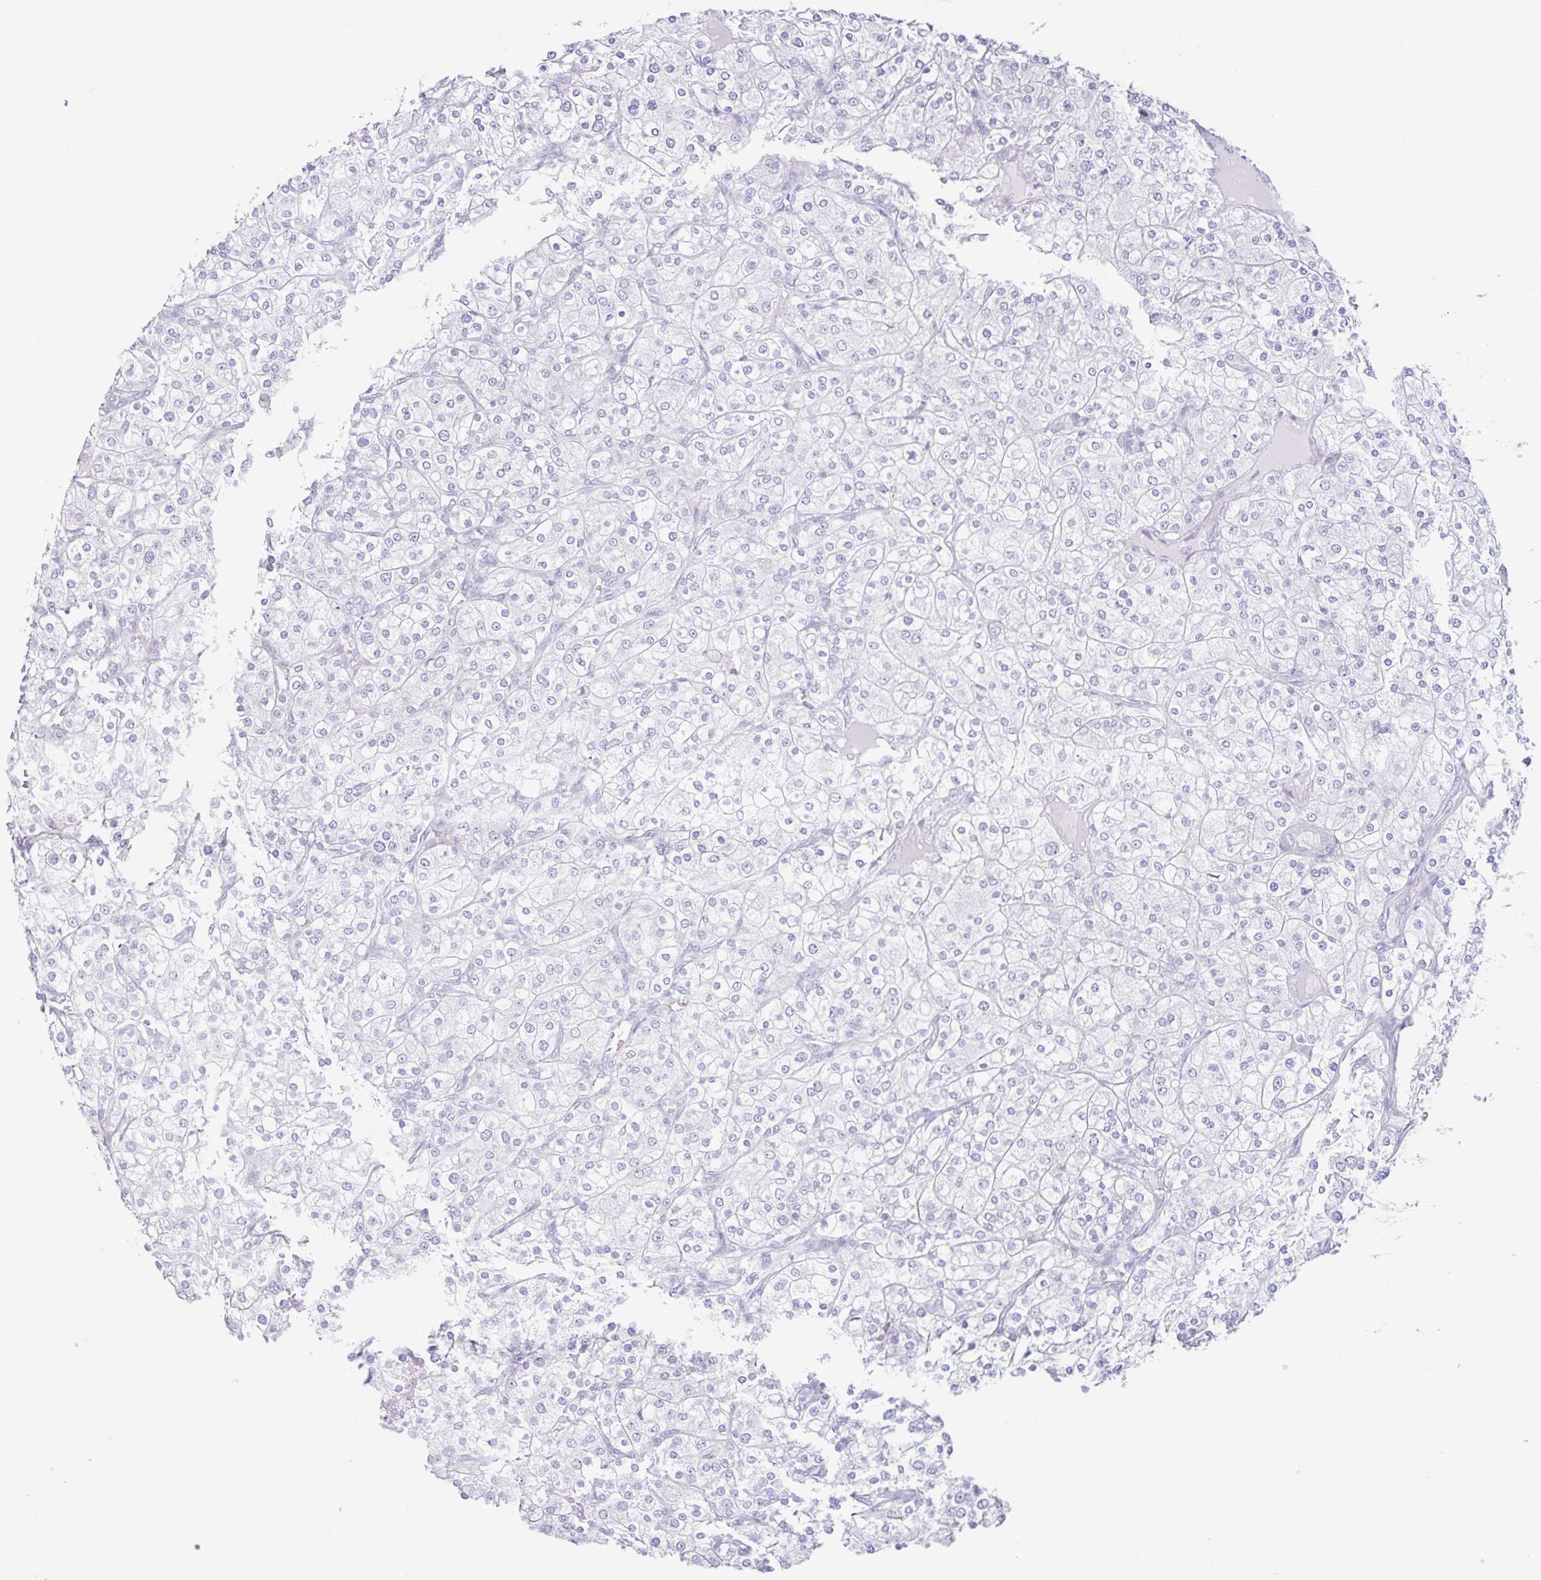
{"staining": {"intensity": "negative", "quantity": "none", "location": "none"}, "tissue": "renal cancer", "cell_type": "Tumor cells", "image_type": "cancer", "snomed": [{"axis": "morphology", "description": "Adenocarcinoma, NOS"}, {"axis": "topography", "description": "Kidney"}], "caption": "DAB immunohistochemical staining of human renal cancer shows no significant positivity in tumor cells.", "gene": "MYH10", "patient": {"sex": "male", "age": 80}}